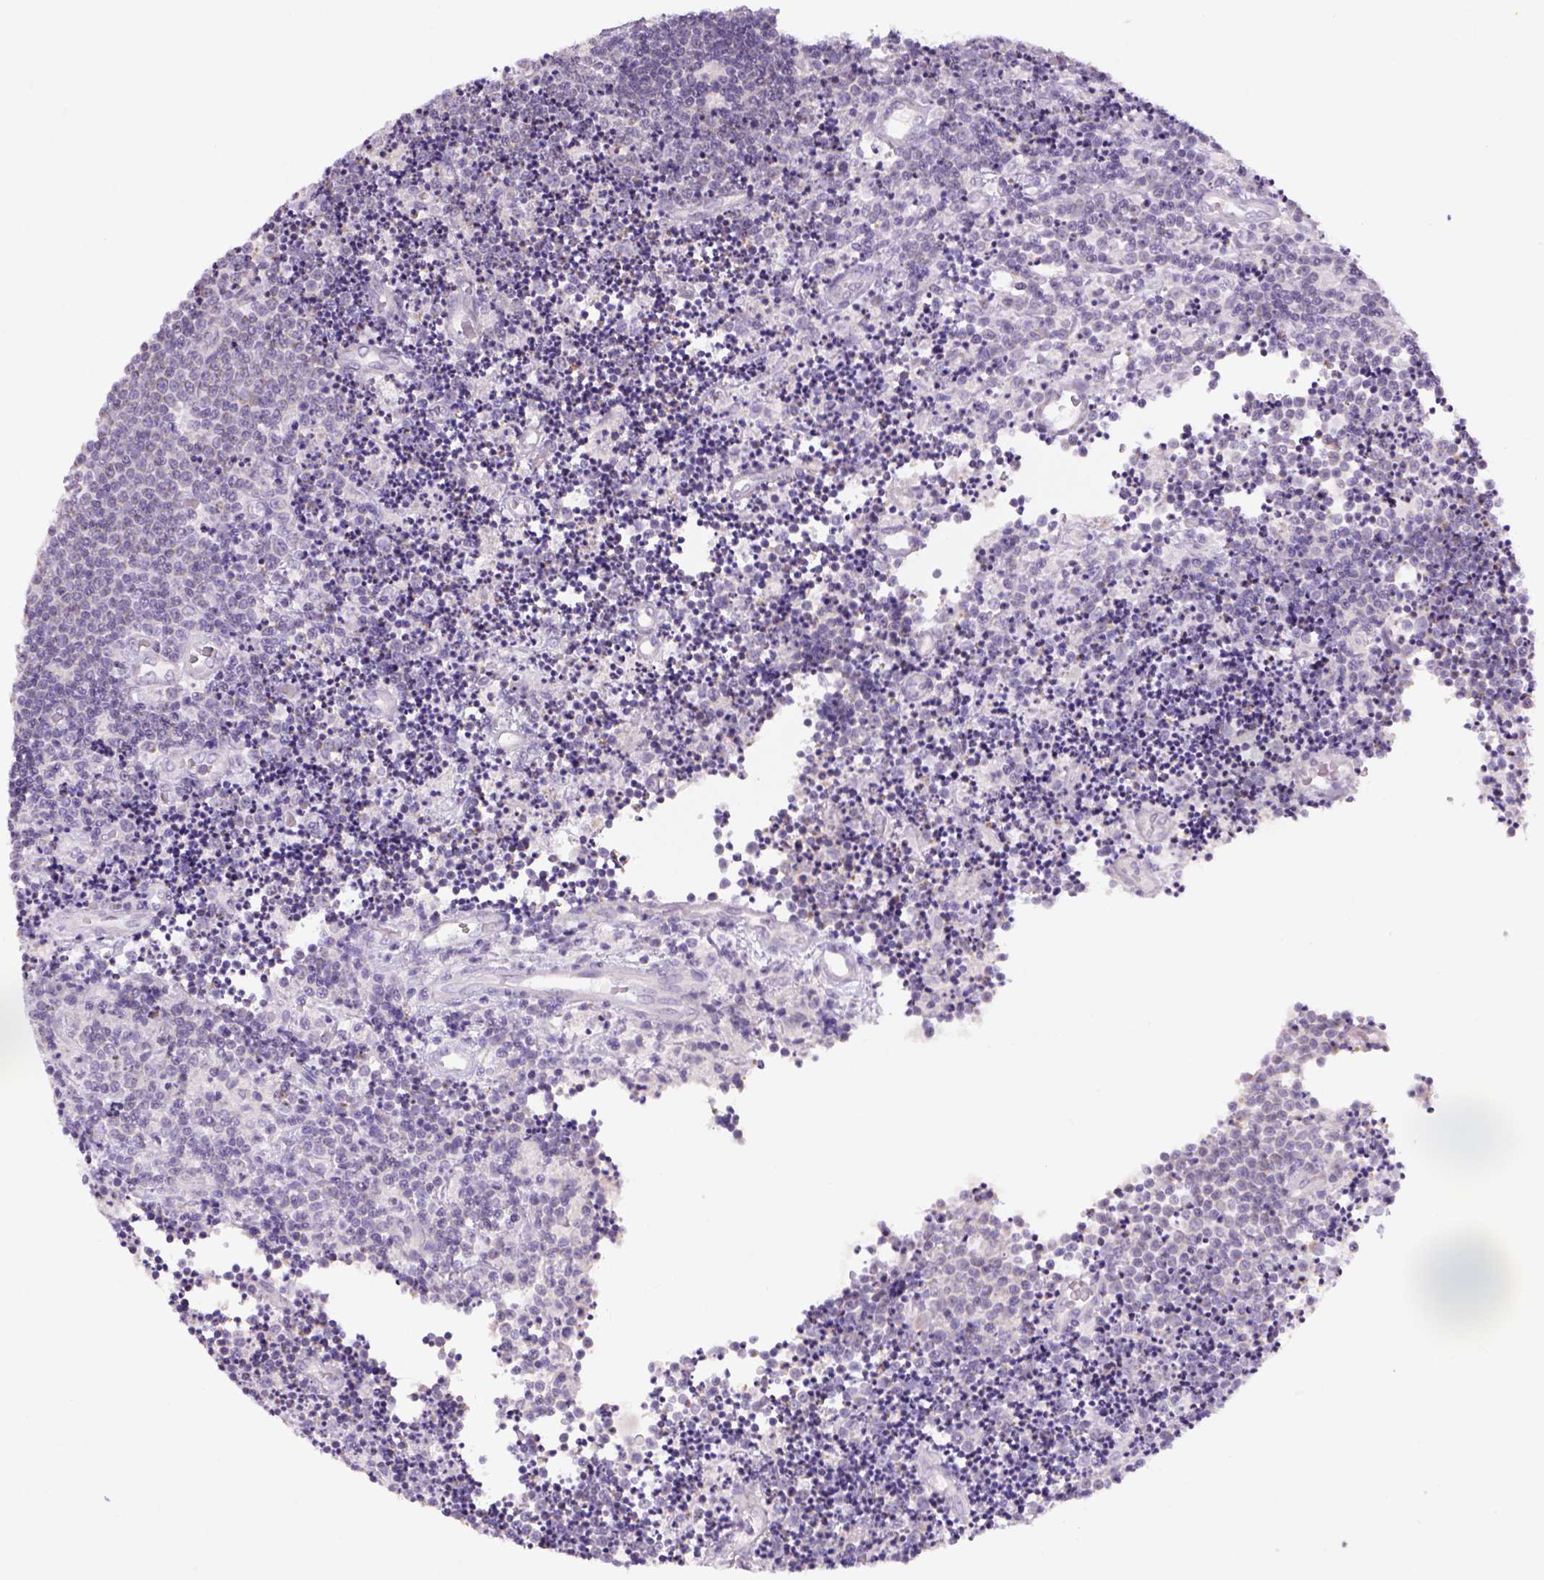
{"staining": {"intensity": "negative", "quantity": "none", "location": "none"}, "tissue": "lymphoma", "cell_type": "Tumor cells", "image_type": "cancer", "snomed": [{"axis": "morphology", "description": "Malignant lymphoma, non-Hodgkin's type, Low grade"}, {"axis": "topography", "description": "Brain"}], "caption": "Immunohistochemistry (IHC) image of neoplastic tissue: human malignant lymphoma, non-Hodgkin's type (low-grade) stained with DAB reveals no significant protein positivity in tumor cells.", "gene": "ADGRV1", "patient": {"sex": "female", "age": 66}}